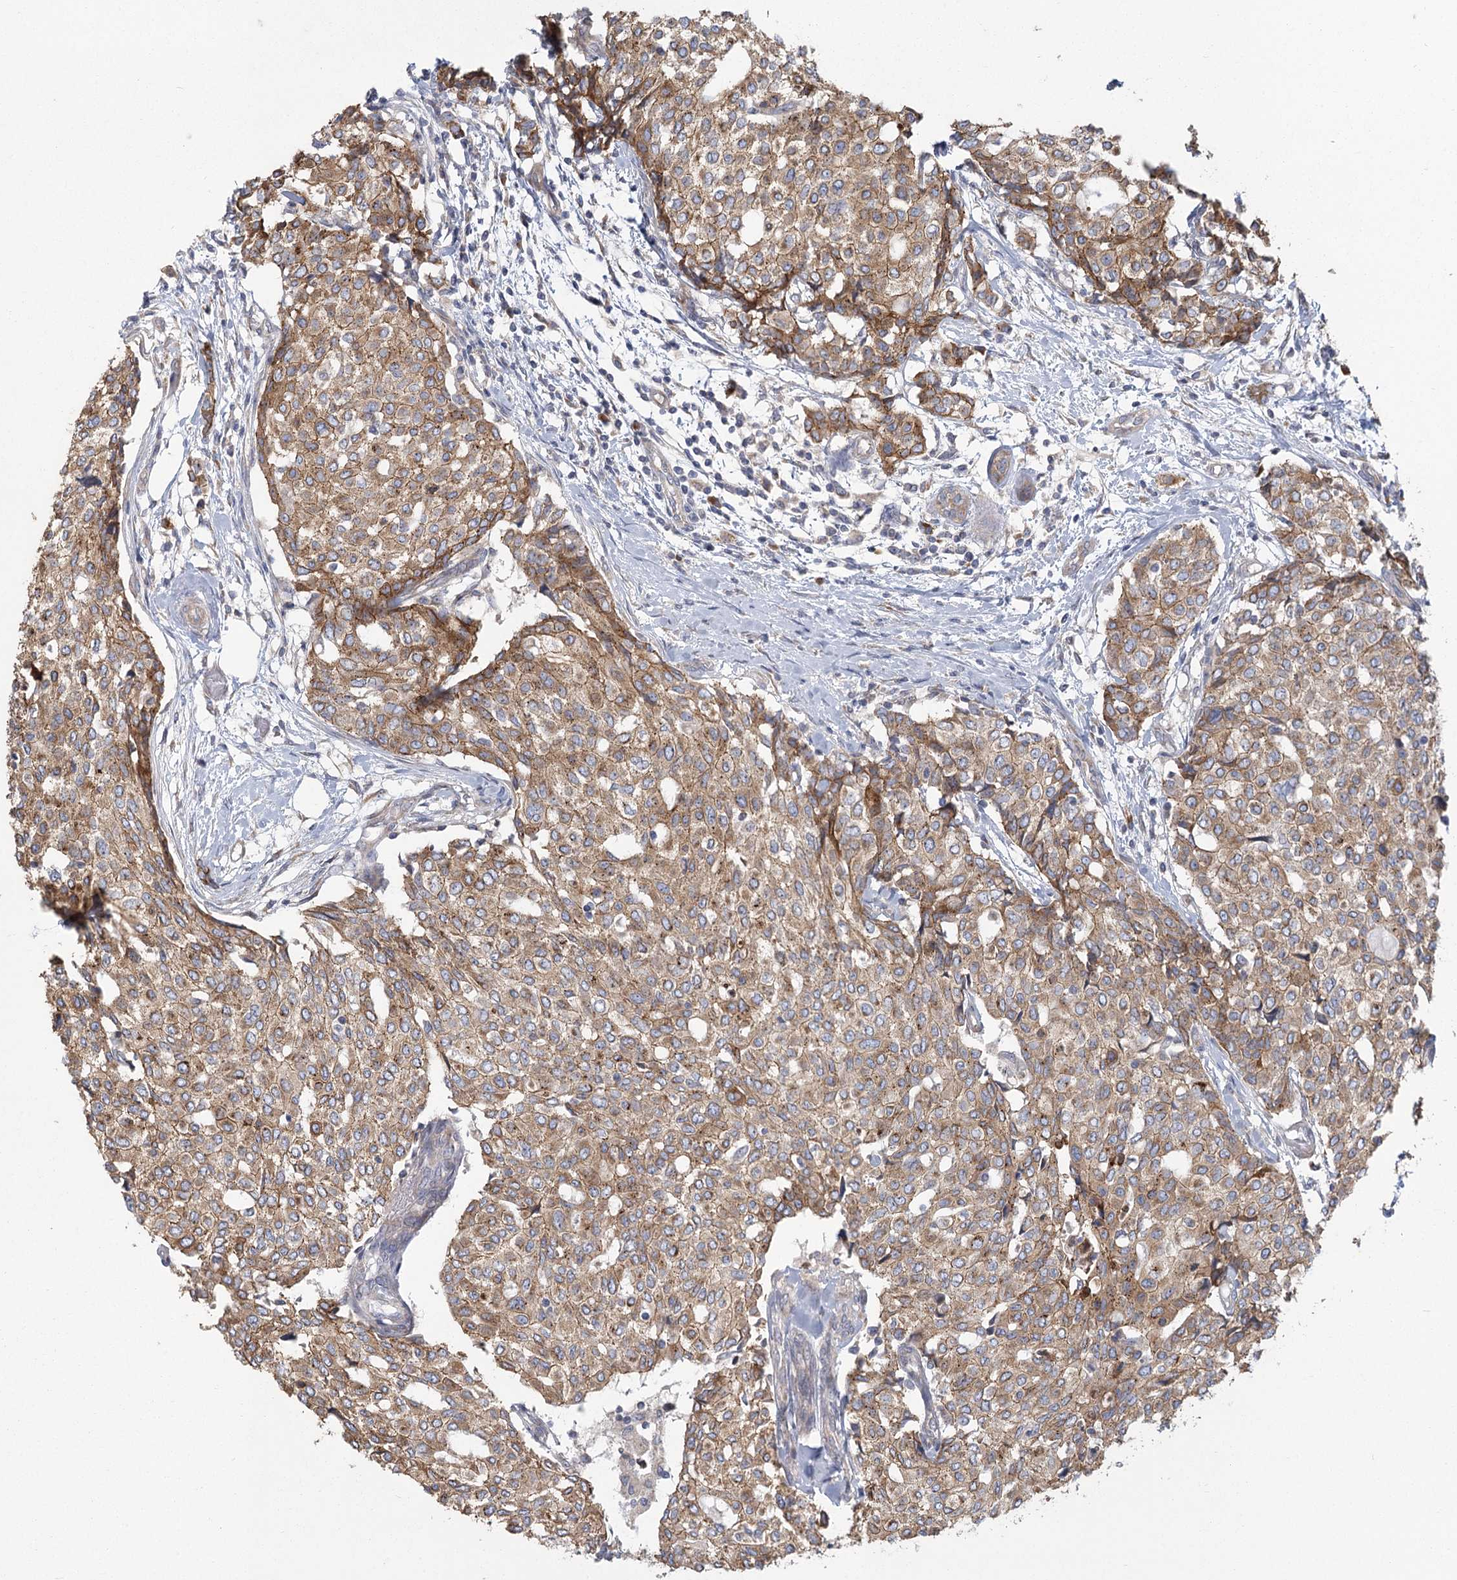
{"staining": {"intensity": "moderate", "quantity": ">75%", "location": "cytoplasmic/membranous"}, "tissue": "breast cancer", "cell_type": "Tumor cells", "image_type": "cancer", "snomed": [{"axis": "morphology", "description": "Lobular carcinoma"}, {"axis": "topography", "description": "Breast"}], "caption": "Immunohistochemistry micrograph of neoplastic tissue: human breast lobular carcinoma stained using immunohistochemistry demonstrates medium levels of moderate protein expression localized specifically in the cytoplasmic/membranous of tumor cells, appearing as a cytoplasmic/membranous brown color.", "gene": "CNTLN", "patient": {"sex": "female", "age": 51}}